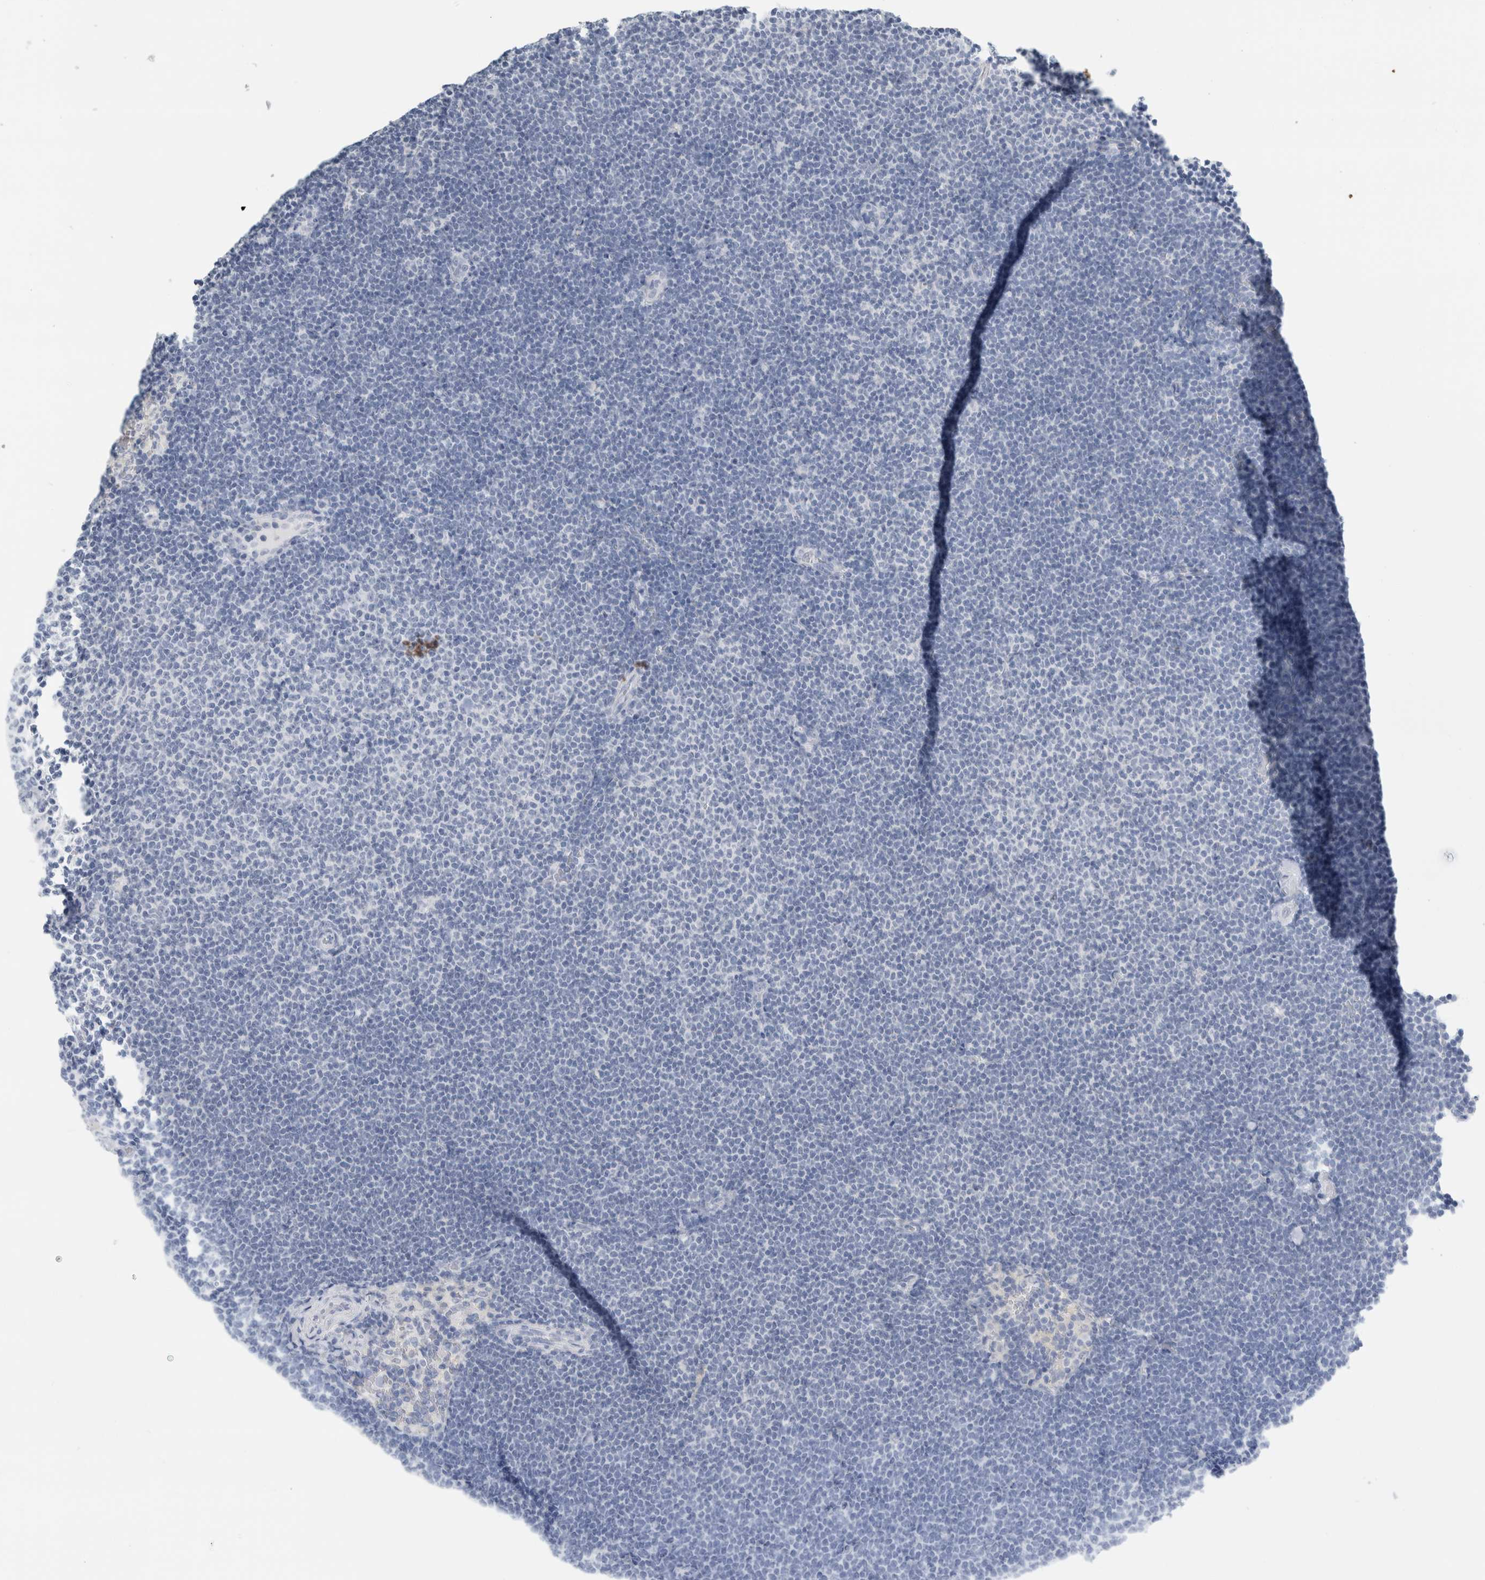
{"staining": {"intensity": "negative", "quantity": "none", "location": "none"}, "tissue": "lymphoma", "cell_type": "Tumor cells", "image_type": "cancer", "snomed": [{"axis": "morphology", "description": "Malignant lymphoma, non-Hodgkin's type, Low grade"}, {"axis": "topography", "description": "Lymph node"}], "caption": "Tumor cells are negative for brown protein staining in malignant lymphoma, non-Hodgkin's type (low-grade).", "gene": "RPH3AL", "patient": {"sex": "female", "age": 53}}